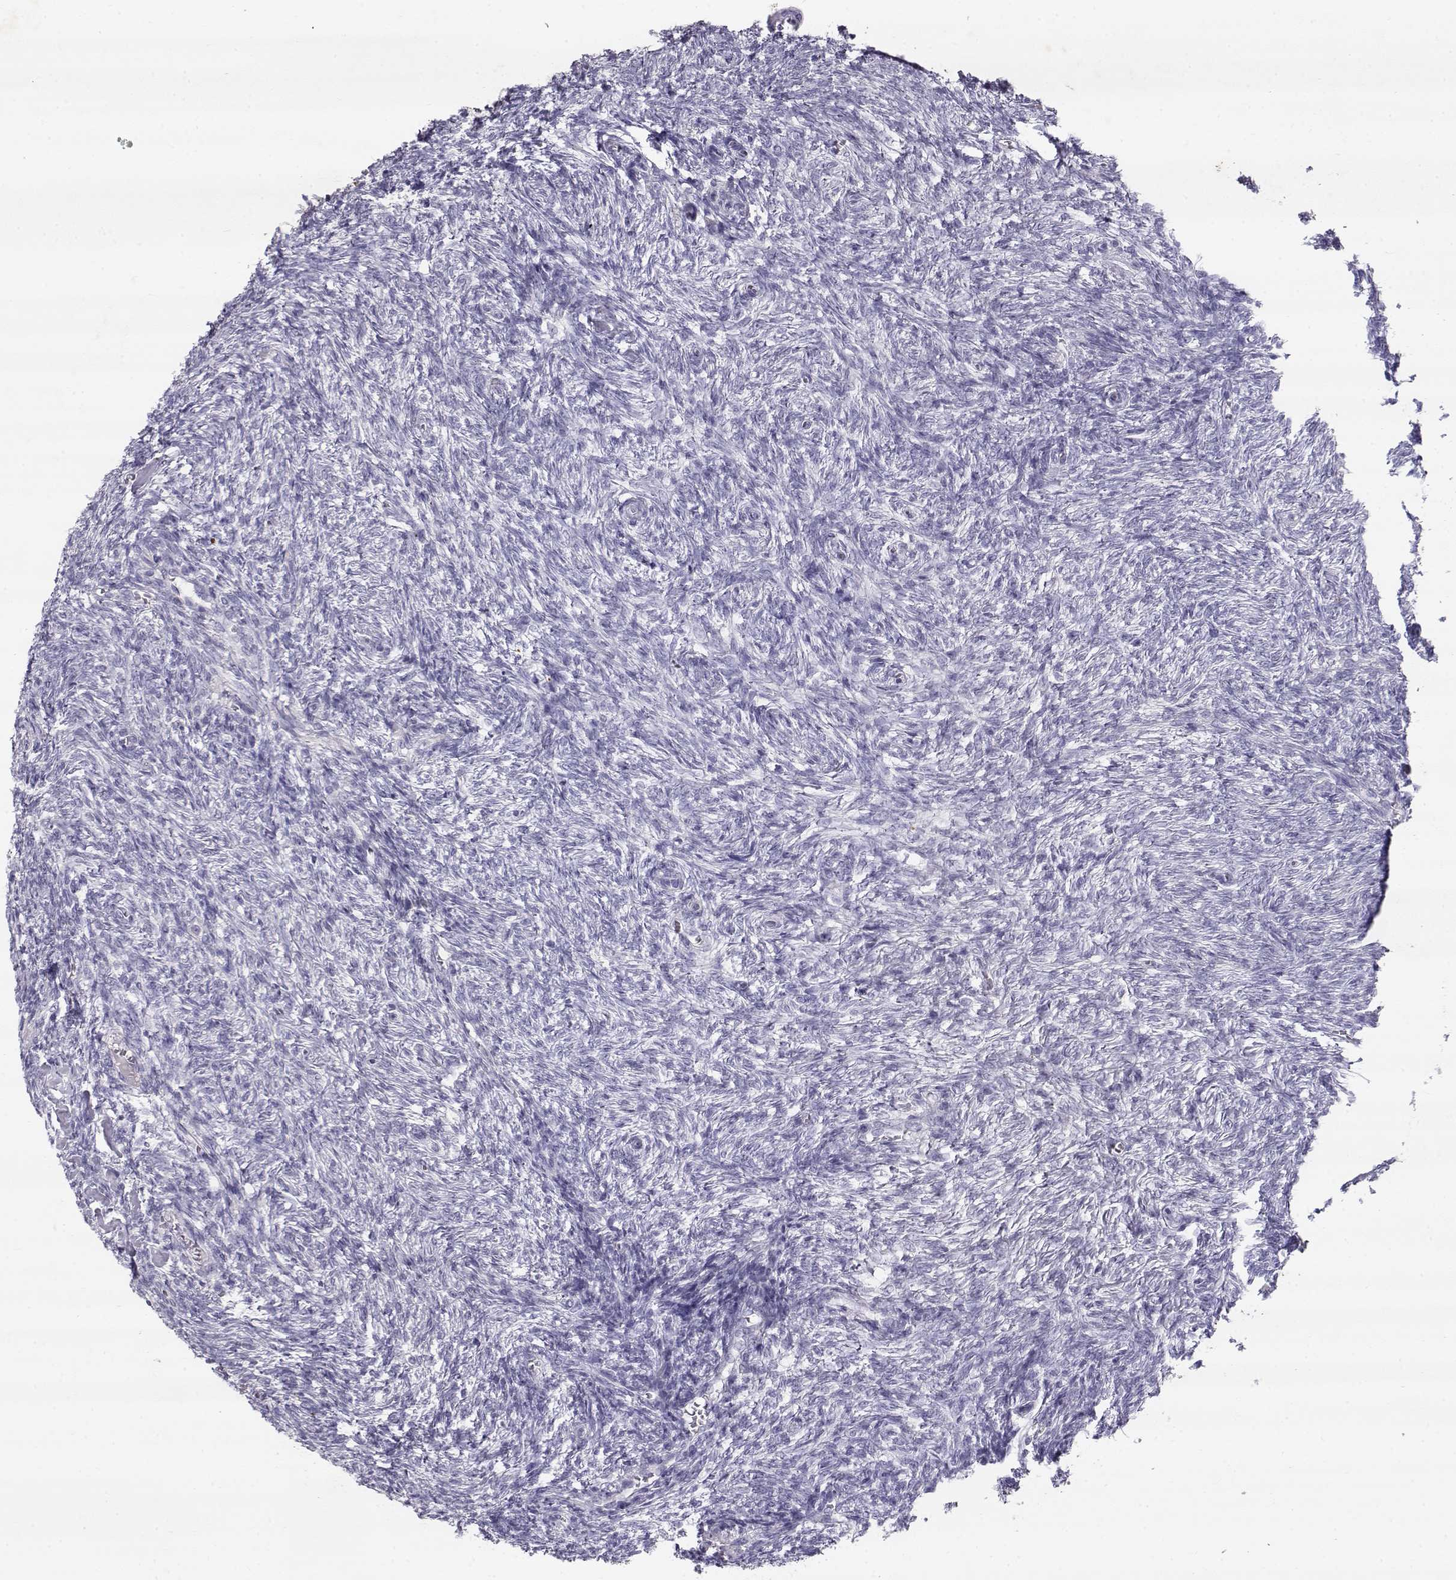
{"staining": {"intensity": "negative", "quantity": "none", "location": "none"}, "tissue": "ovary", "cell_type": "Follicle cells", "image_type": "normal", "snomed": [{"axis": "morphology", "description": "Normal tissue, NOS"}, {"axis": "topography", "description": "Ovary"}], "caption": "High magnification brightfield microscopy of unremarkable ovary stained with DAB (3,3'-diaminobenzidine) (brown) and counterstained with hematoxylin (blue): follicle cells show no significant staining.", "gene": "RD3", "patient": {"sex": "female", "age": 43}}